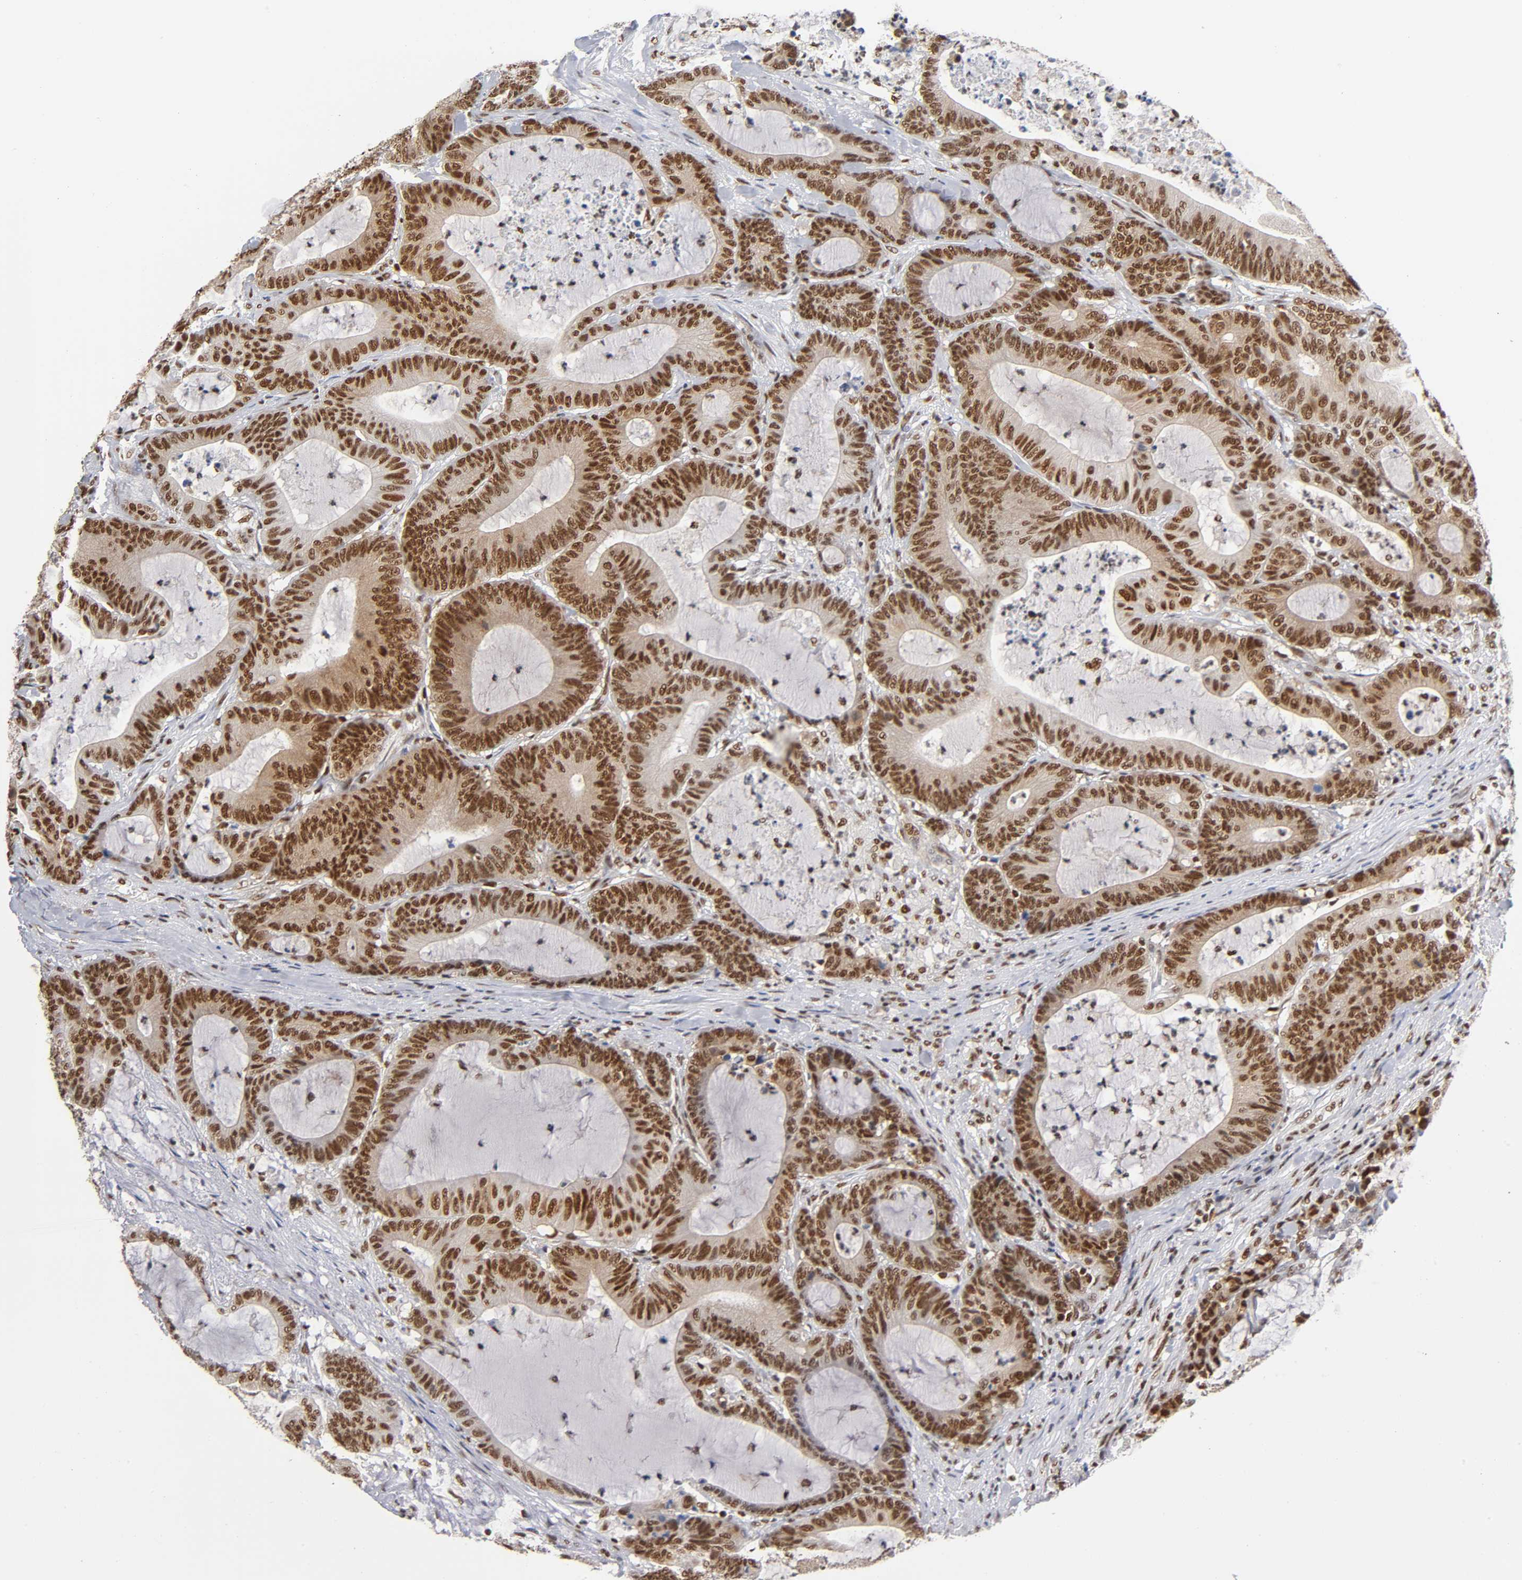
{"staining": {"intensity": "strong", "quantity": ">75%", "location": "nuclear"}, "tissue": "colorectal cancer", "cell_type": "Tumor cells", "image_type": "cancer", "snomed": [{"axis": "morphology", "description": "Adenocarcinoma, NOS"}, {"axis": "topography", "description": "Colon"}], "caption": "High-power microscopy captured an IHC photomicrograph of colorectal cancer, revealing strong nuclear positivity in about >75% of tumor cells.", "gene": "ILKAP", "patient": {"sex": "female", "age": 84}}